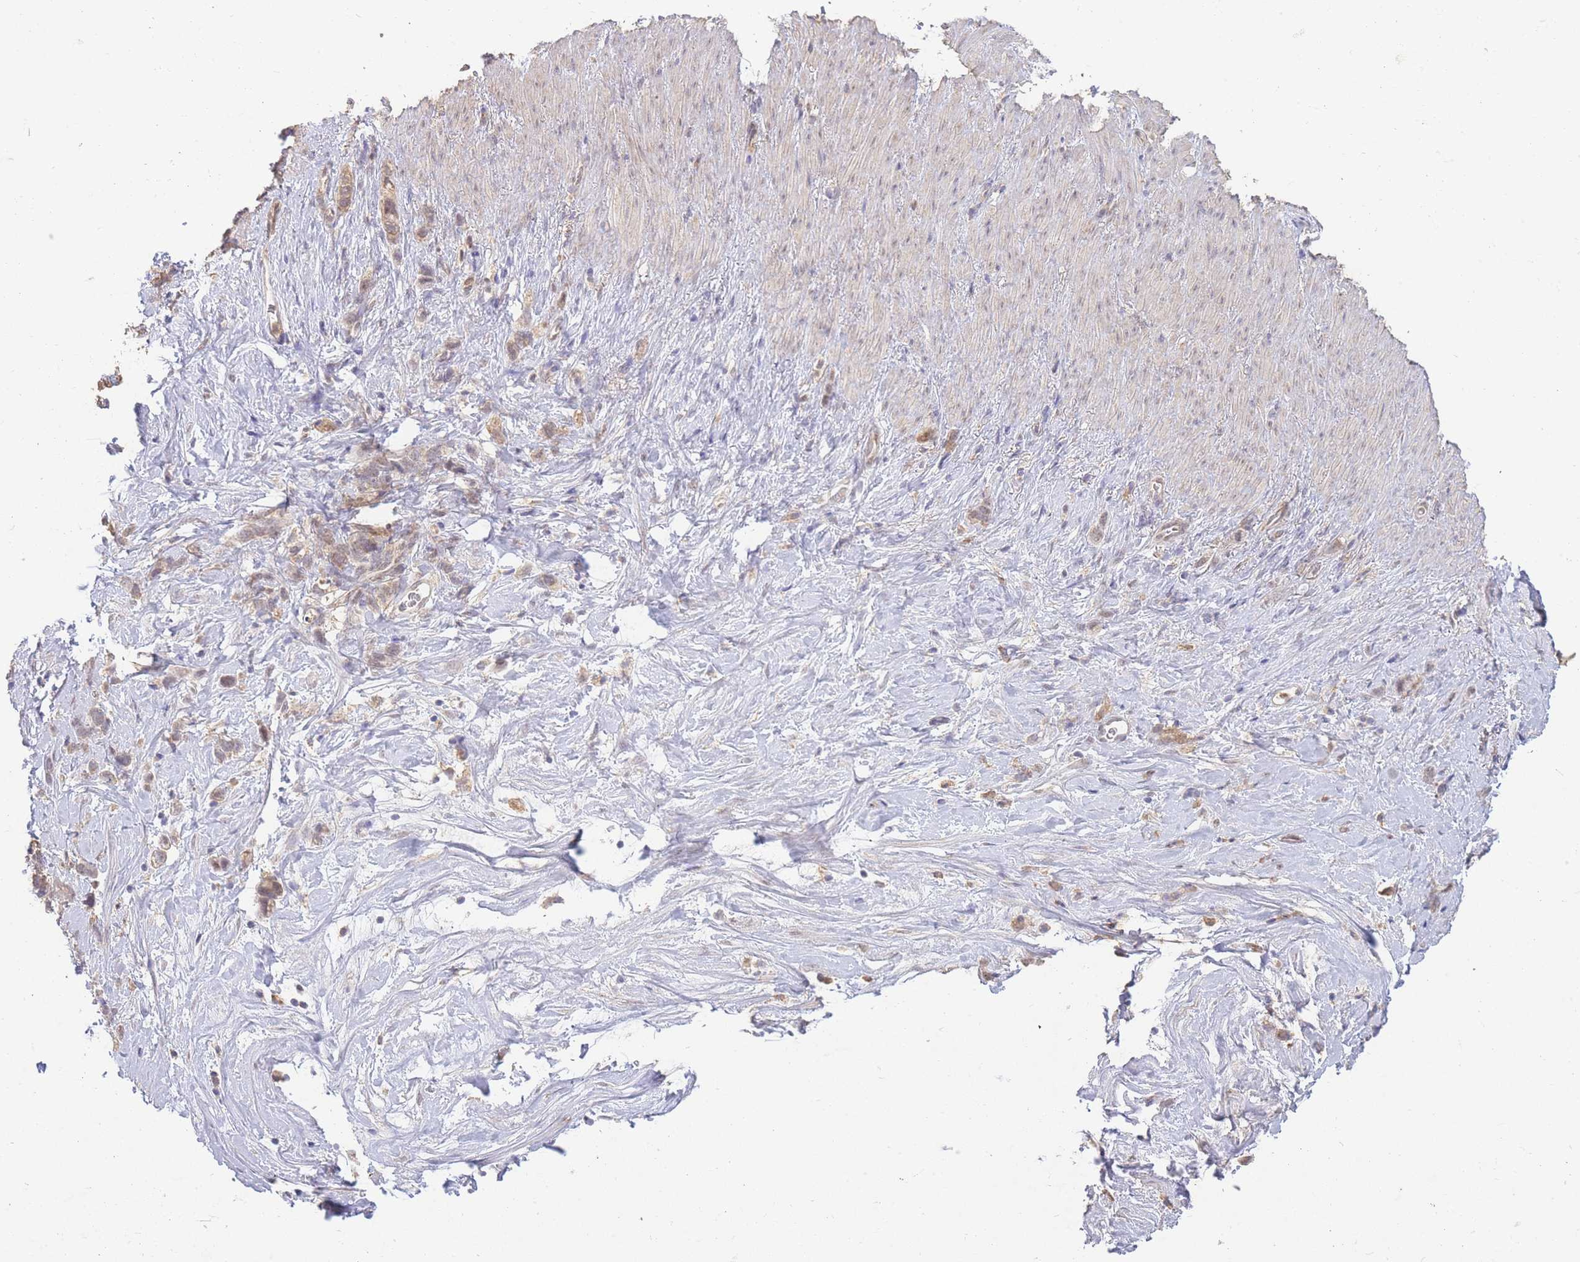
{"staining": {"intensity": "weak", "quantity": ">75%", "location": "cytoplasmic/membranous,nuclear"}, "tissue": "stomach cancer", "cell_type": "Tumor cells", "image_type": "cancer", "snomed": [{"axis": "morphology", "description": "Adenocarcinoma, NOS"}, {"axis": "topography", "description": "Stomach"}], "caption": "Protein staining shows weak cytoplasmic/membranous and nuclear positivity in about >75% of tumor cells in stomach cancer (adenocarcinoma). The staining was performed using DAB to visualize the protein expression in brown, while the nuclei were stained in blue with hematoxylin (Magnification: 20x).", "gene": "RNF144B", "patient": {"sex": "female", "age": 65}}